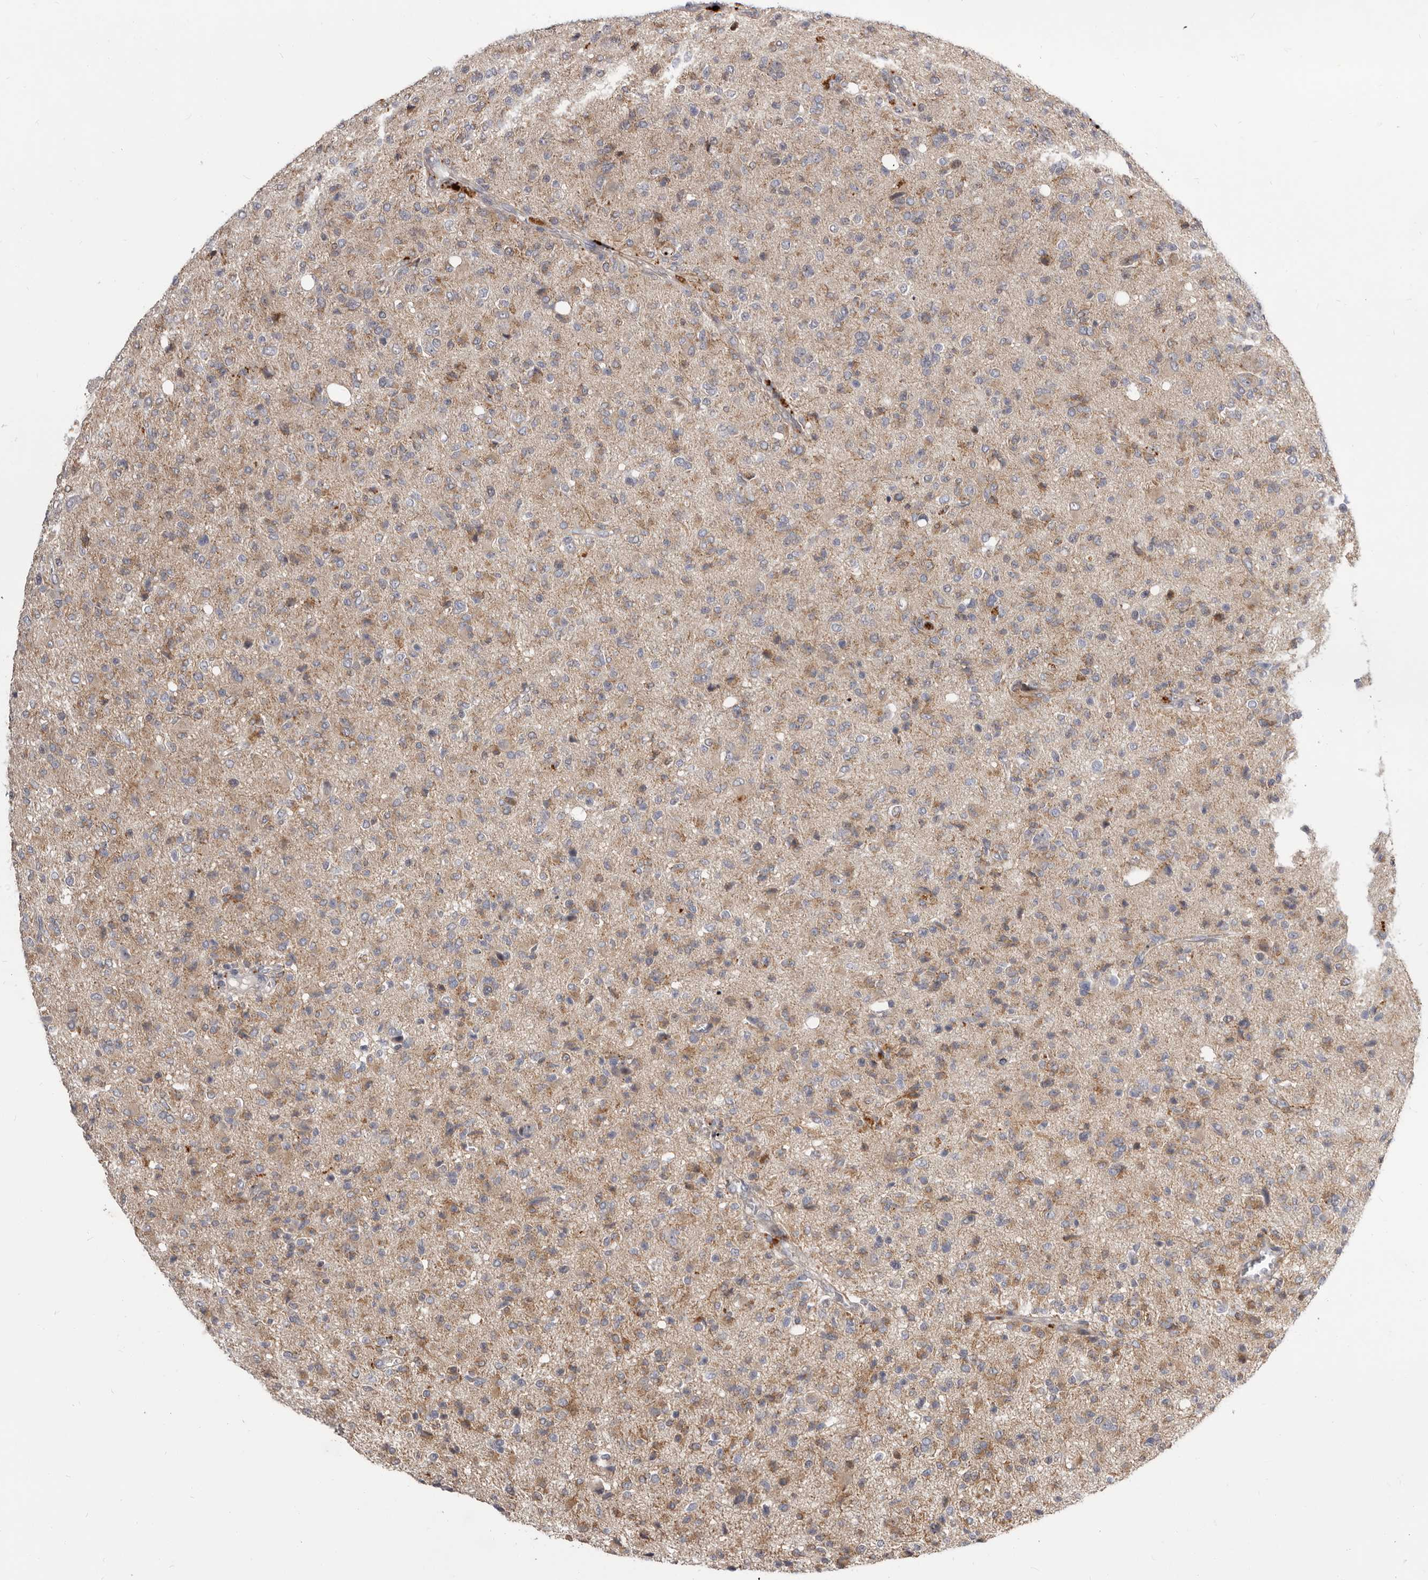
{"staining": {"intensity": "moderate", "quantity": "<25%", "location": "cytoplasmic/membranous"}, "tissue": "glioma", "cell_type": "Tumor cells", "image_type": "cancer", "snomed": [{"axis": "morphology", "description": "Glioma, malignant, High grade"}, {"axis": "topography", "description": "Brain"}], "caption": "Immunohistochemical staining of human malignant high-grade glioma exhibits moderate cytoplasmic/membranous protein positivity in approximately <25% of tumor cells. The staining was performed using DAB (3,3'-diaminobenzidine), with brown indicating positive protein expression. Nuclei are stained blue with hematoxylin.", "gene": "SMC4", "patient": {"sex": "female", "age": 57}}